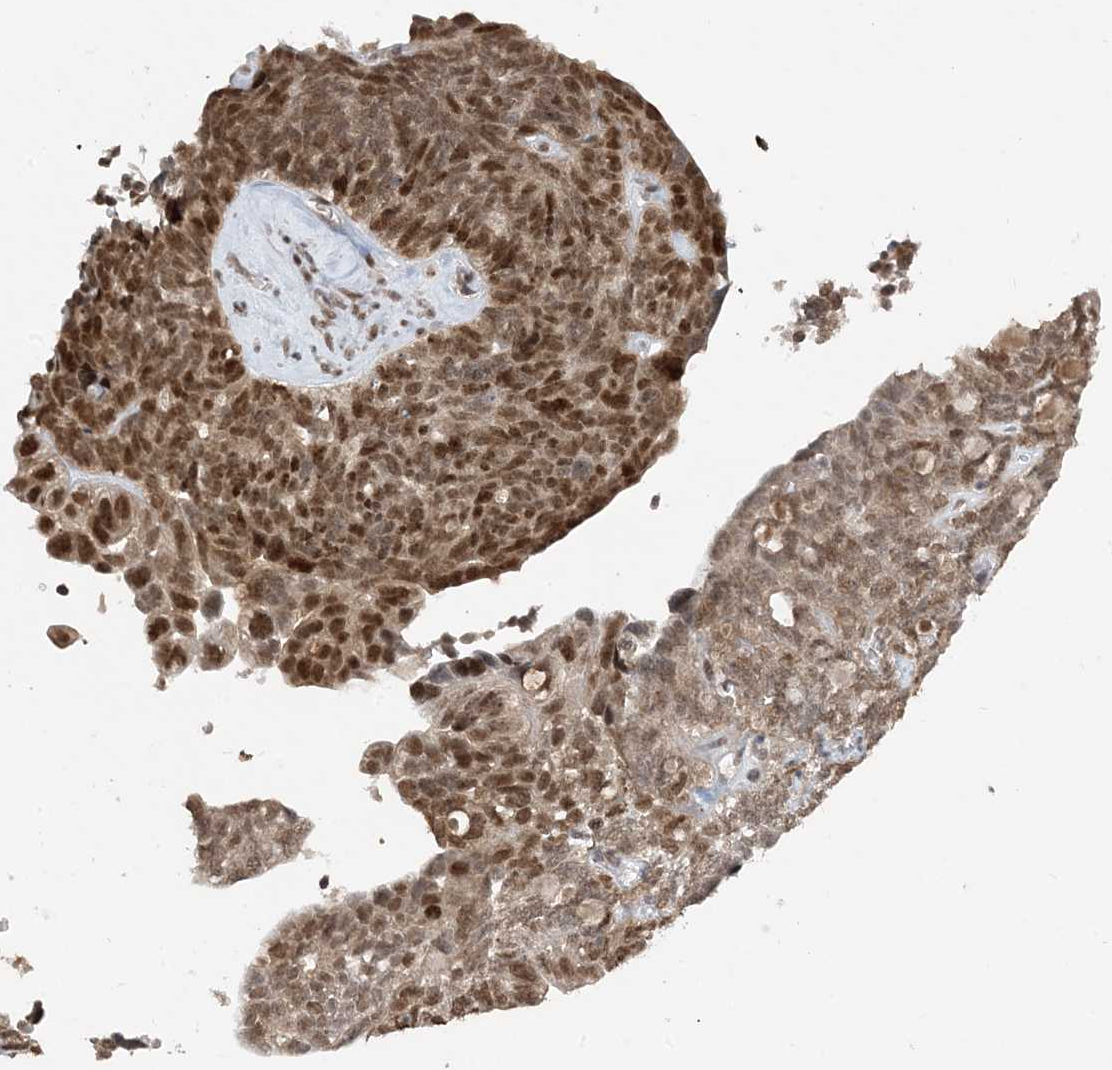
{"staining": {"intensity": "moderate", "quantity": ">75%", "location": "nuclear"}, "tissue": "ovarian cancer", "cell_type": "Tumor cells", "image_type": "cancer", "snomed": [{"axis": "morphology", "description": "Cystadenocarcinoma, serous, NOS"}, {"axis": "topography", "description": "Ovary"}], "caption": "Immunohistochemistry (IHC) of serous cystadenocarcinoma (ovarian) exhibits medium levels of moderate nuclear expression in approximately >75% of tumor cells.", "gene": "ACYP2", "patient": {"sex": "female", "age": 79}}